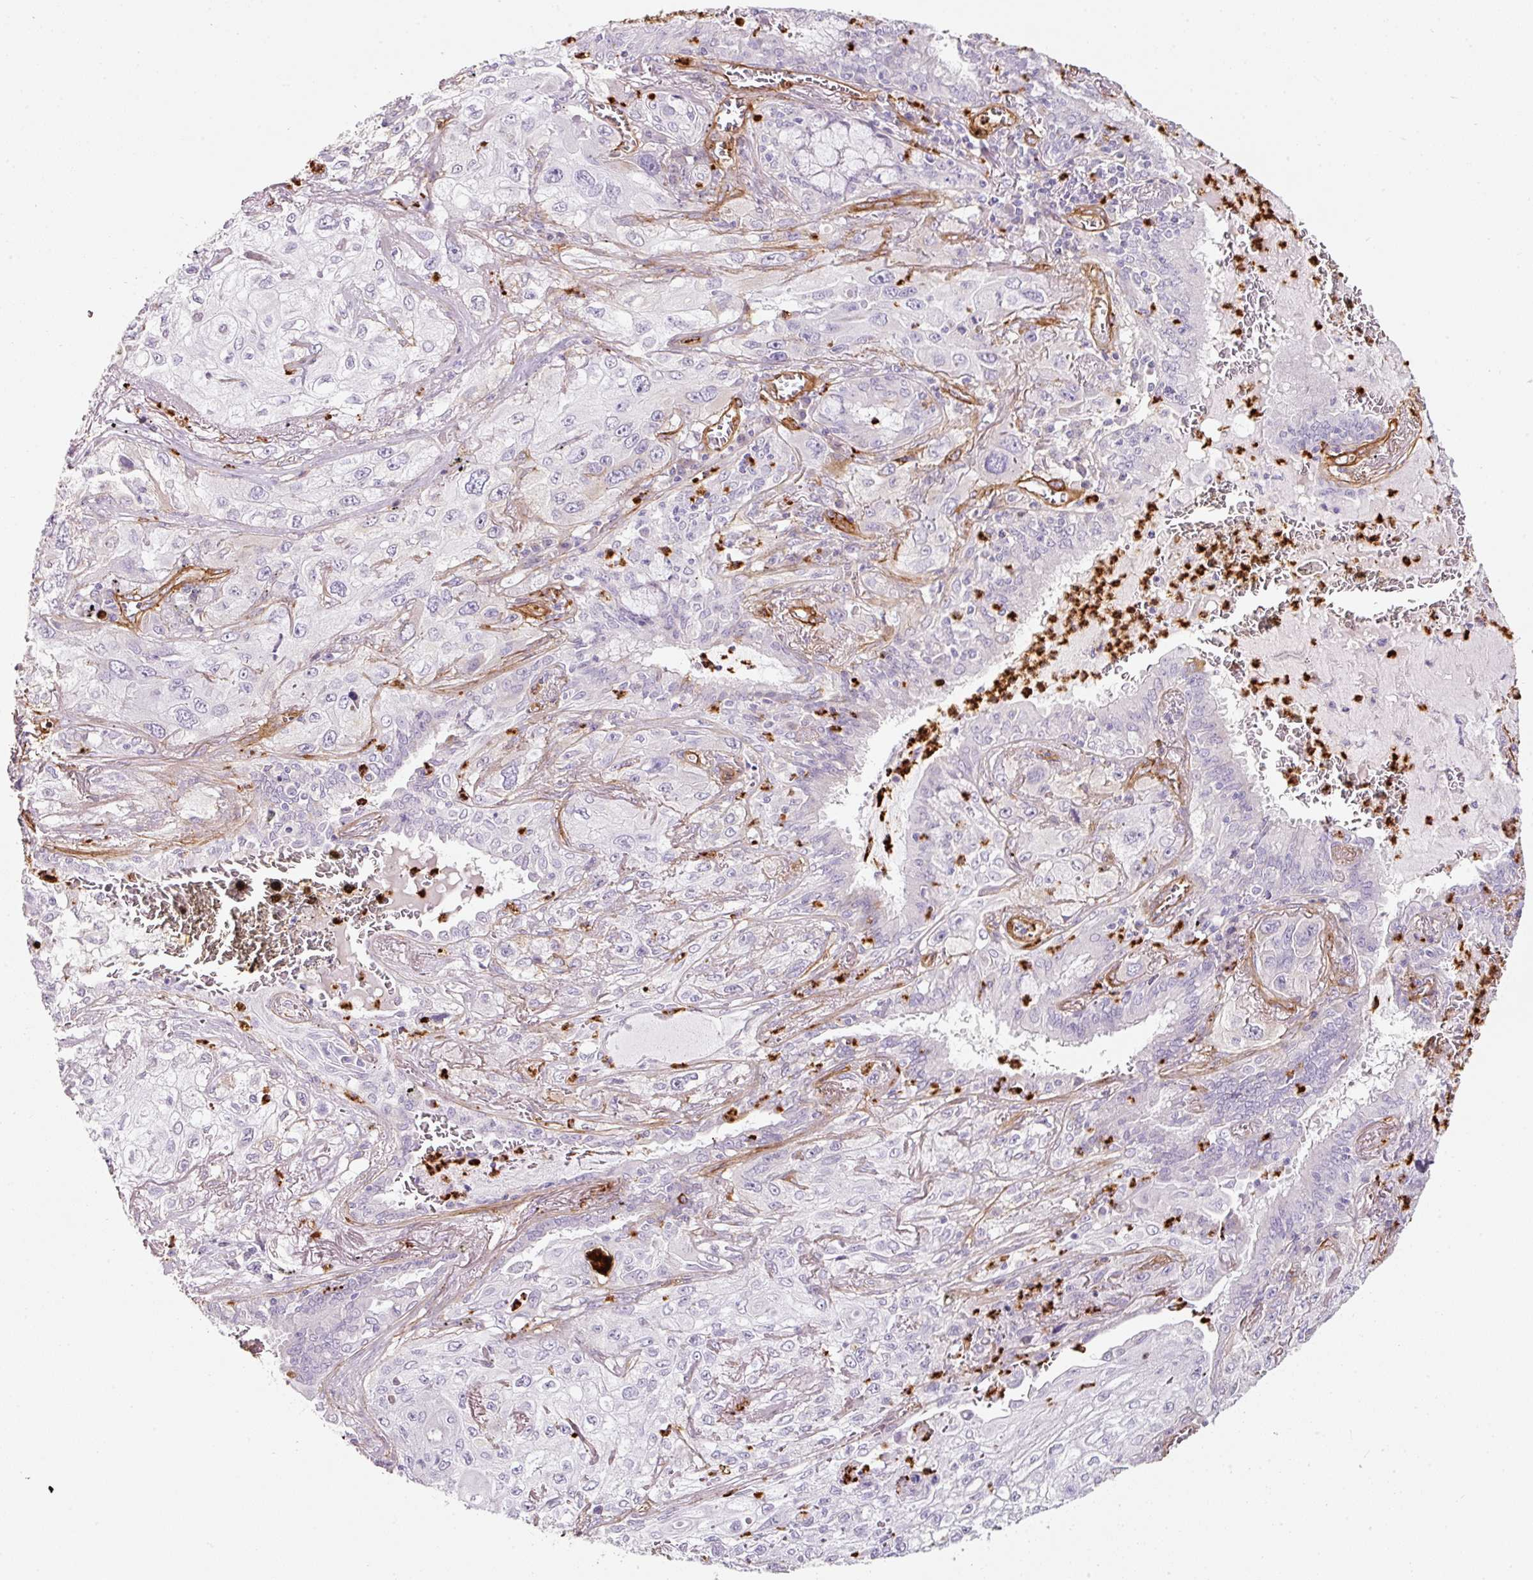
{"staining": {"intensity": "negative", "quantity": "none", "location": "none"}, "tissue": "lung cancer", "cell_type": "Tumor cells", "image_type": "cancer", "snomed": [{"axis": "morphology", "description": "Squamous cell carcinoma, NOS"}, {"axis": "topography", "description": "Lung"}], "caption": "A photomicrograph of lung cancer (squamous cell carcinoma) stained for a protein displays no brown staining in tumor cells. Brightfield microscopy of immunohistochemistry stained with DAB (3,3'-diaminobenzidine) (brown) and hematoxylin (blue), captured at high magnification.", "gene": "LOXL4", "patient": {"sex": "female", "age": 69}}